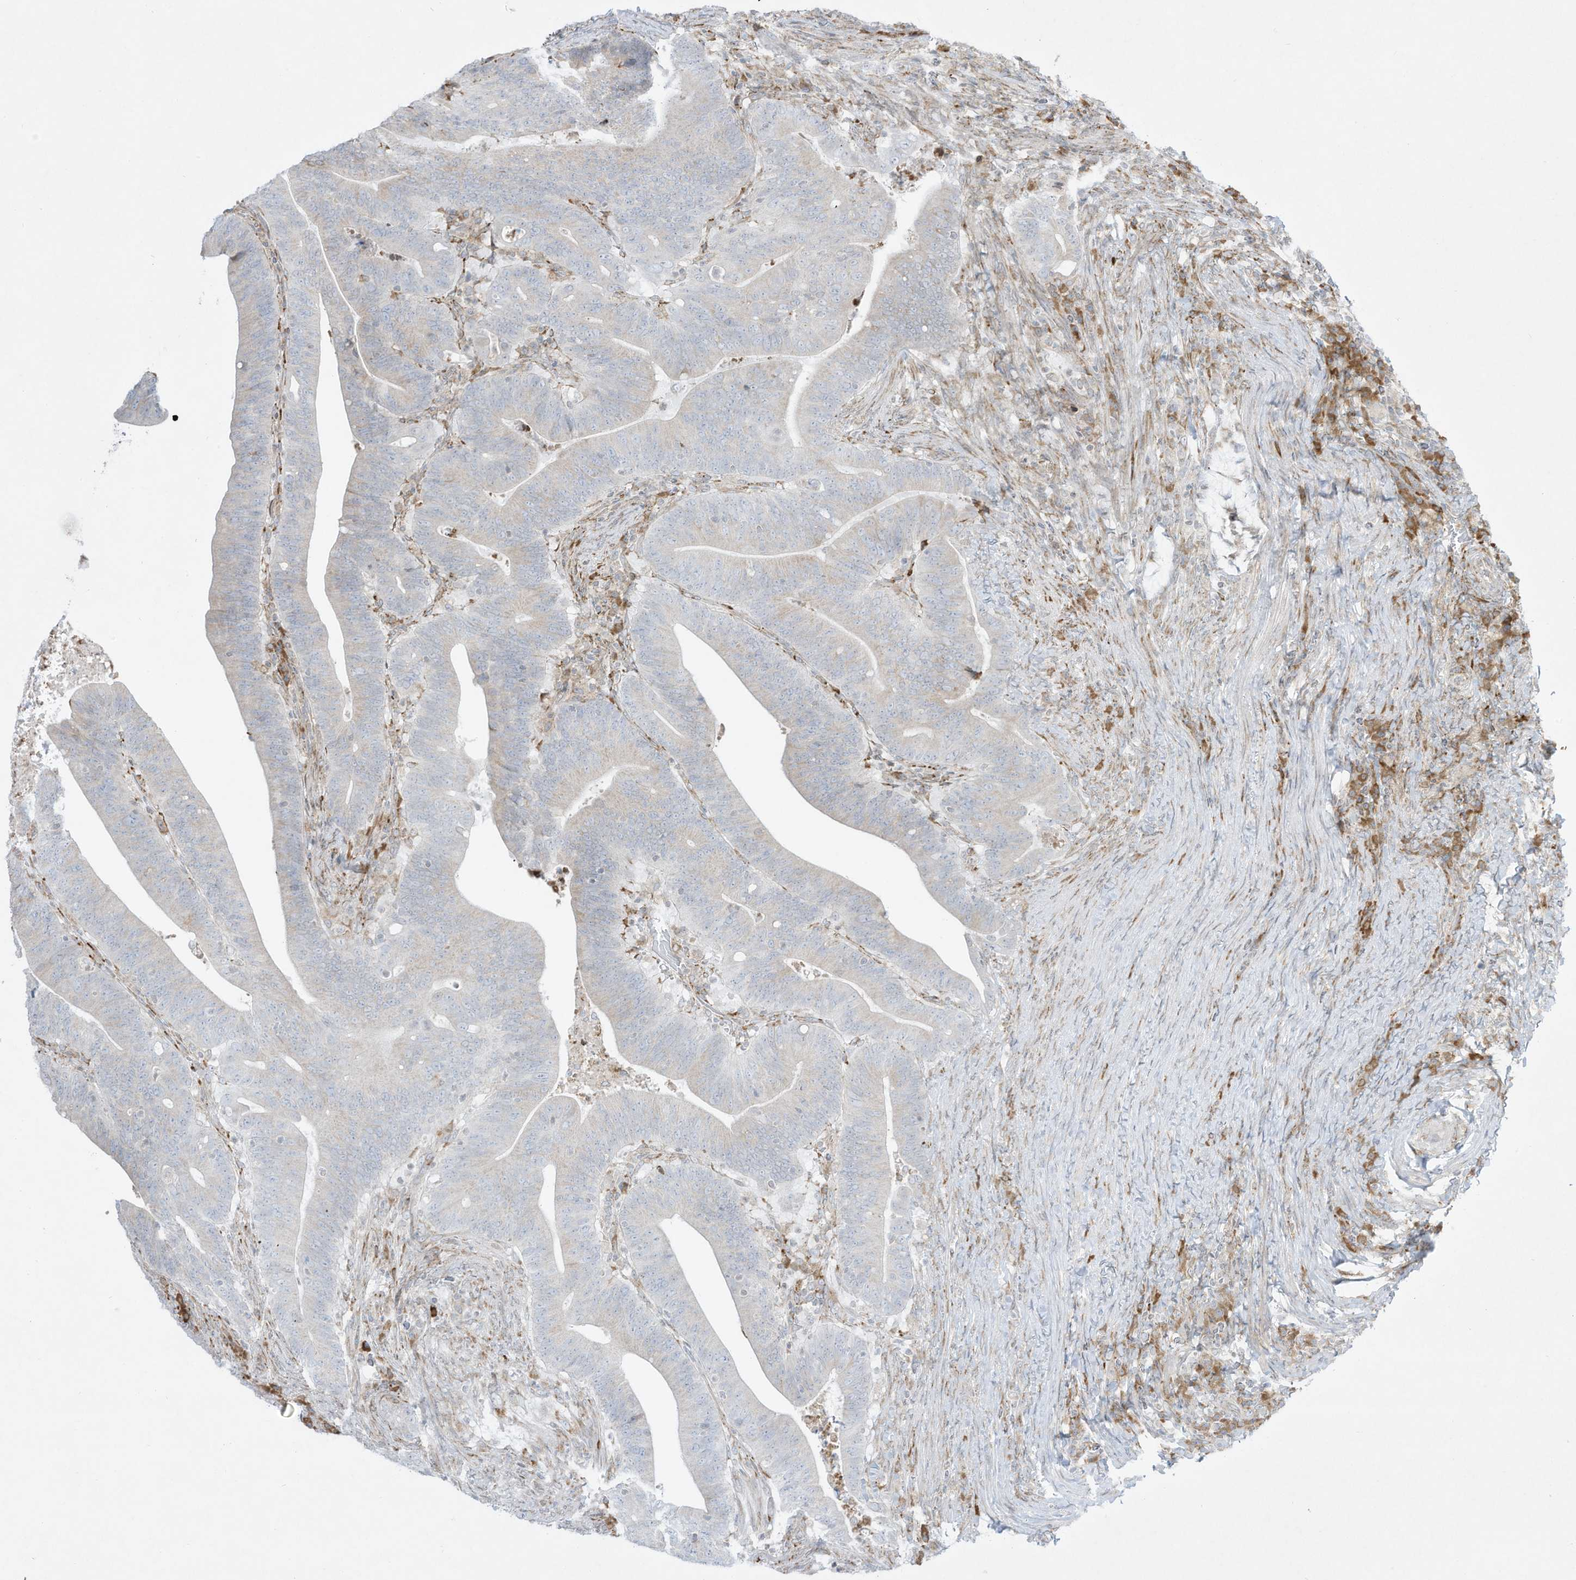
{"staining": {"intensity": "negative", "quantity": "none", "location": "none"}, "tissue": "colorectal cancer", "cell_type": "Tumor cells", "image_type": "cancer", "snomed": [{"axis": "morphology", "description": "Adenocarcinoma, NOS"}, {"axis": "topography", "description": "Colon"}], "caption": "DAB (3,3'-diaminobenzidine) immunohistochemical staining of human colorectal cancer reveals no significant expression in tumor cells.", "gene": "PTK6", "patient": {"sex": "female", "age": 66}}